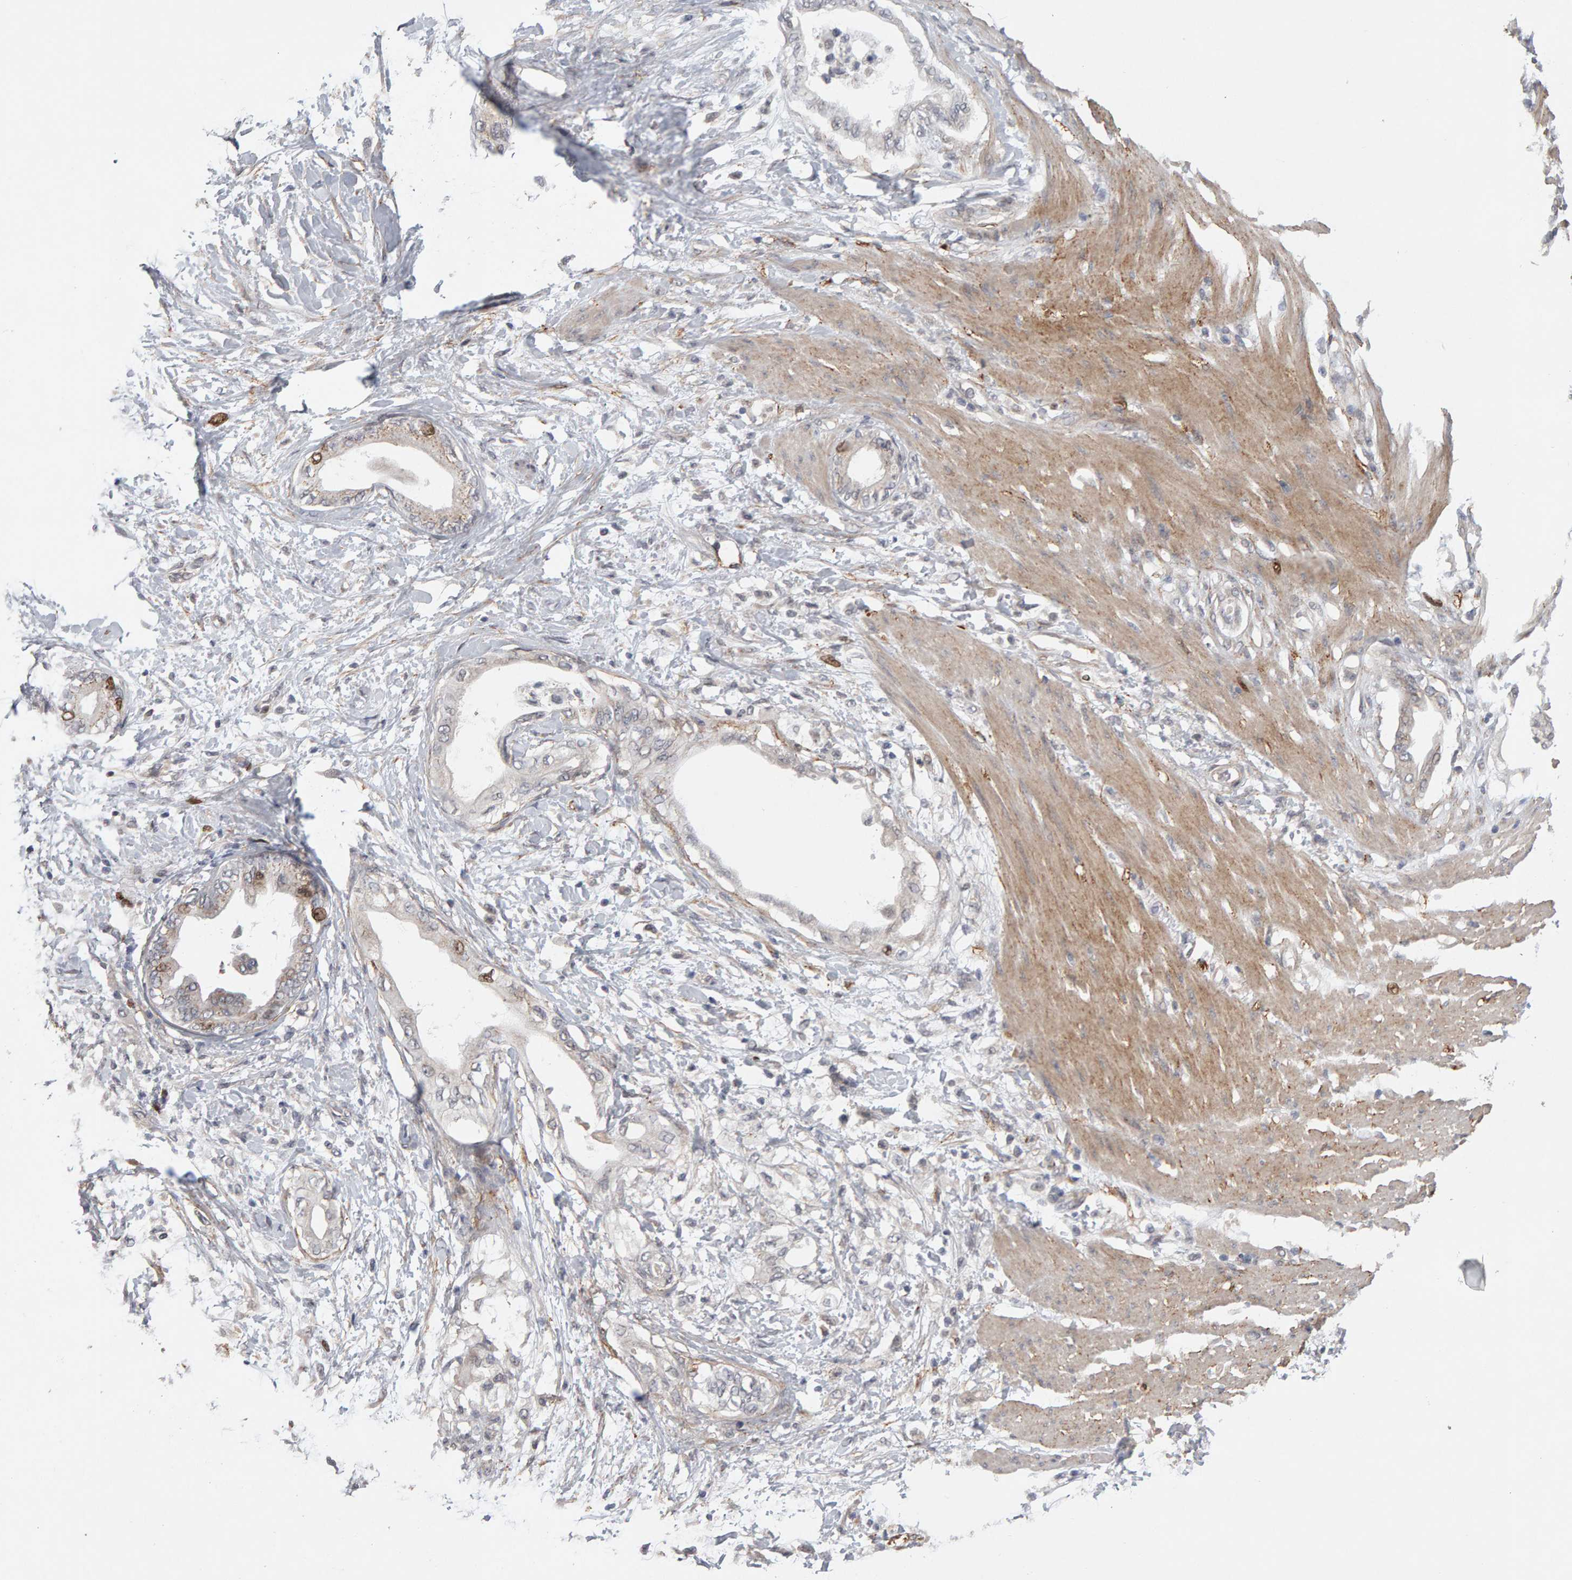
{"staining": {"intensity": "moderate", "quantity": "<25%", "location": "cytoplasmic/membranous,nuclear"}, "tissue": "pancreatic cancer", "cell_type": "Tumor cells", "image_type": "cancer", "snomed": [{"axis": "morphology", "description": "Normal tissue, NOS"}, {"axis": "morphology", "description": "Adenocarcinoma, NOS"}, {"axis": "topography", "description": "Pancreas"}, {"axis": "topography", "description": "Duodenum"}], "caption": "There is low levels of moderate cytoplasmic/membranous and nuclear positivity in tumor cells of pancreatic adenocarcinoma, as demonstrated by immunohistochemical staining (brown color).", "gene": "CDCA5", "patient": {"sex": "female", "age": 60}}